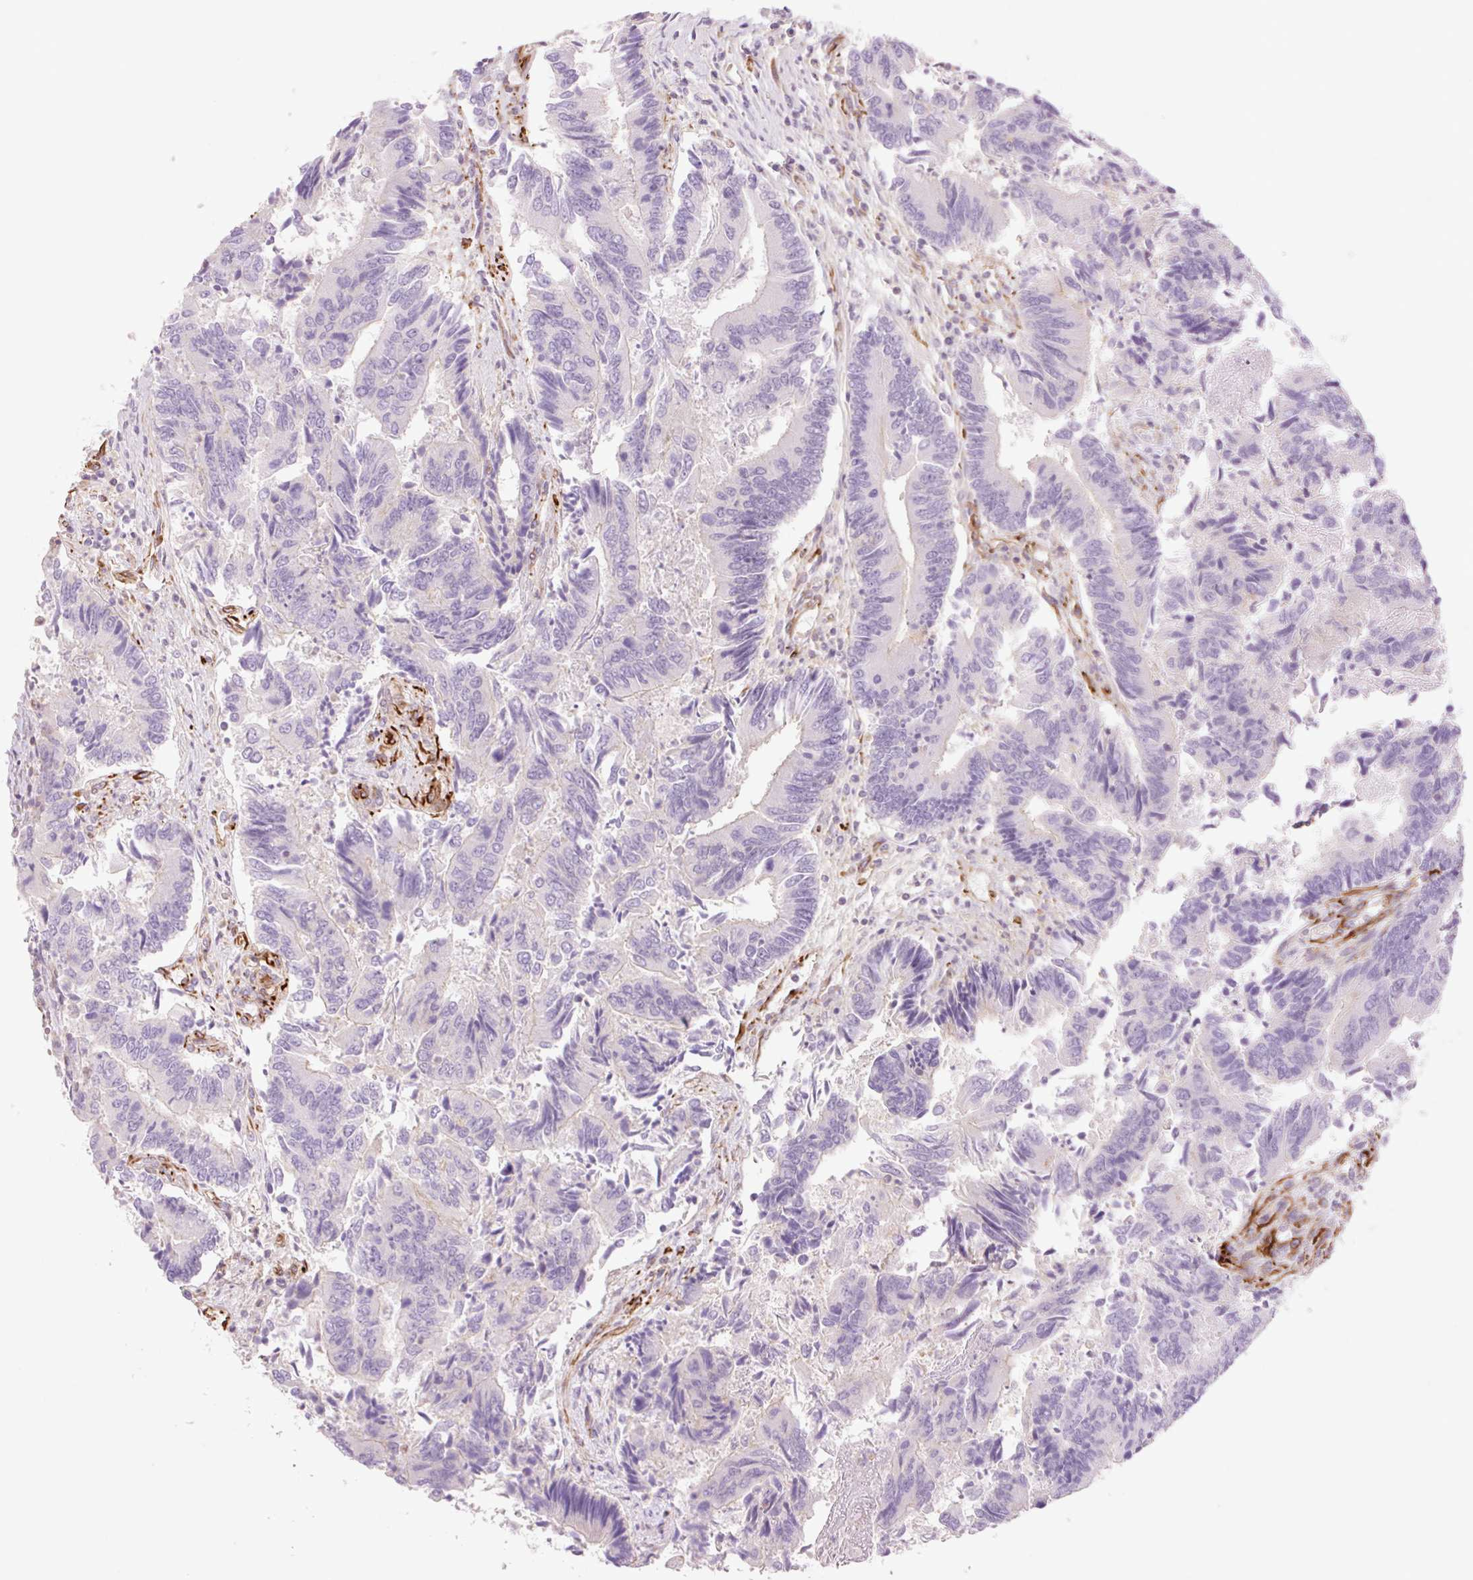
{"staining": {"intensity": "negative", "quantity": "none", "location": "none"}, "tissue": "colorectal cancer", "cell_type": "Tumor cells", "image_type": "cancer", "snomed": [{"axis": "morphology", "description": "Adenocarcinoma, NOS"}, {"axis": "topography", "description": "Colon"}], "caption": "Immunohistochemical staining of human adenocarcinoma (colorectal) reveals no significant staining in tumor cells.", "gene": "ZFYVE21", "patient": {"sex": "female", "age": 67}}